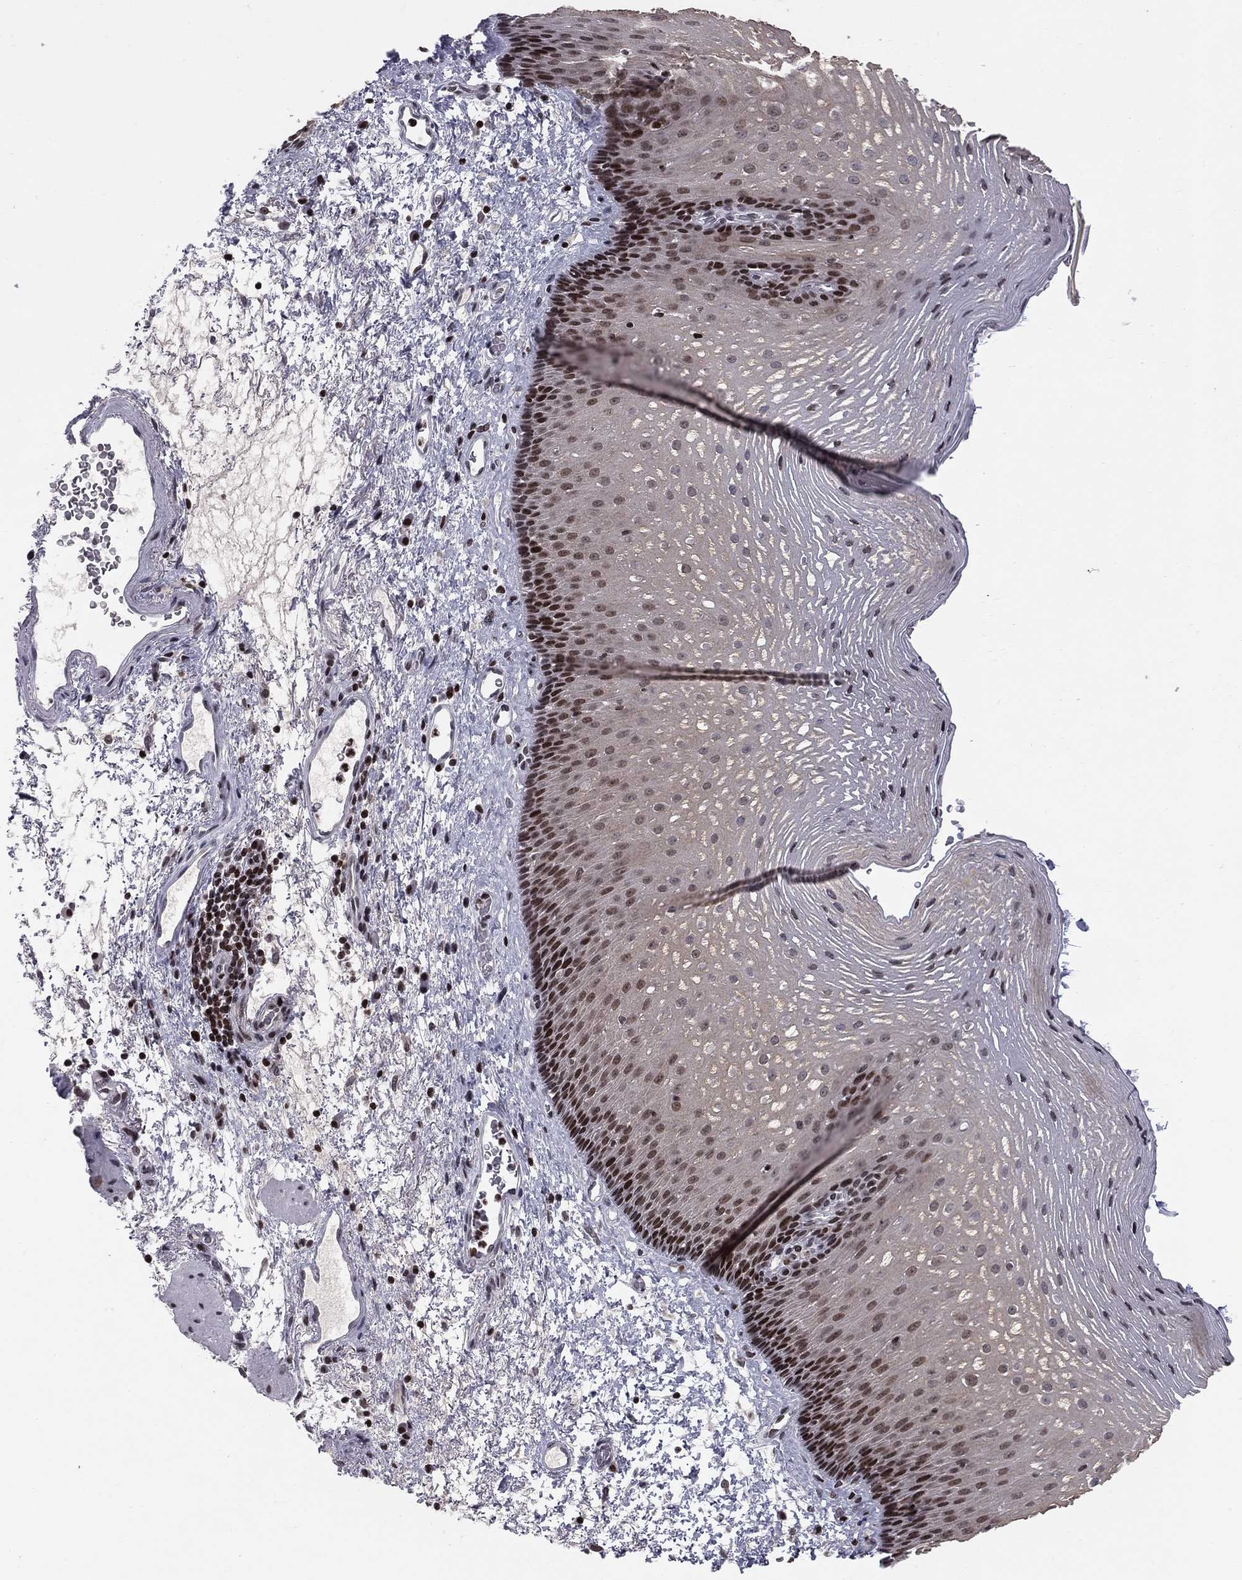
{"staining": {"intensity": "strong", "quantity": "25%-75%", "location": "nuclear"}, "tissue": "esophagus", "cell_type": "Squamous epithelial cells", "image_type": "normal", "snomed": [{"axis": "morphology", "description": "Normal tissue, NOS"}, {"axis": "topography", "description": "Esophagus"}], "caption": "Approximately 25%-75% of squamous epithelial cells in unremarkable esophagus show strong nuclear protein staining as visualized by brown immunohistochemical staining.", "gene": "RNASEH2C", "patient": {"sex": "male", "age": 76}}